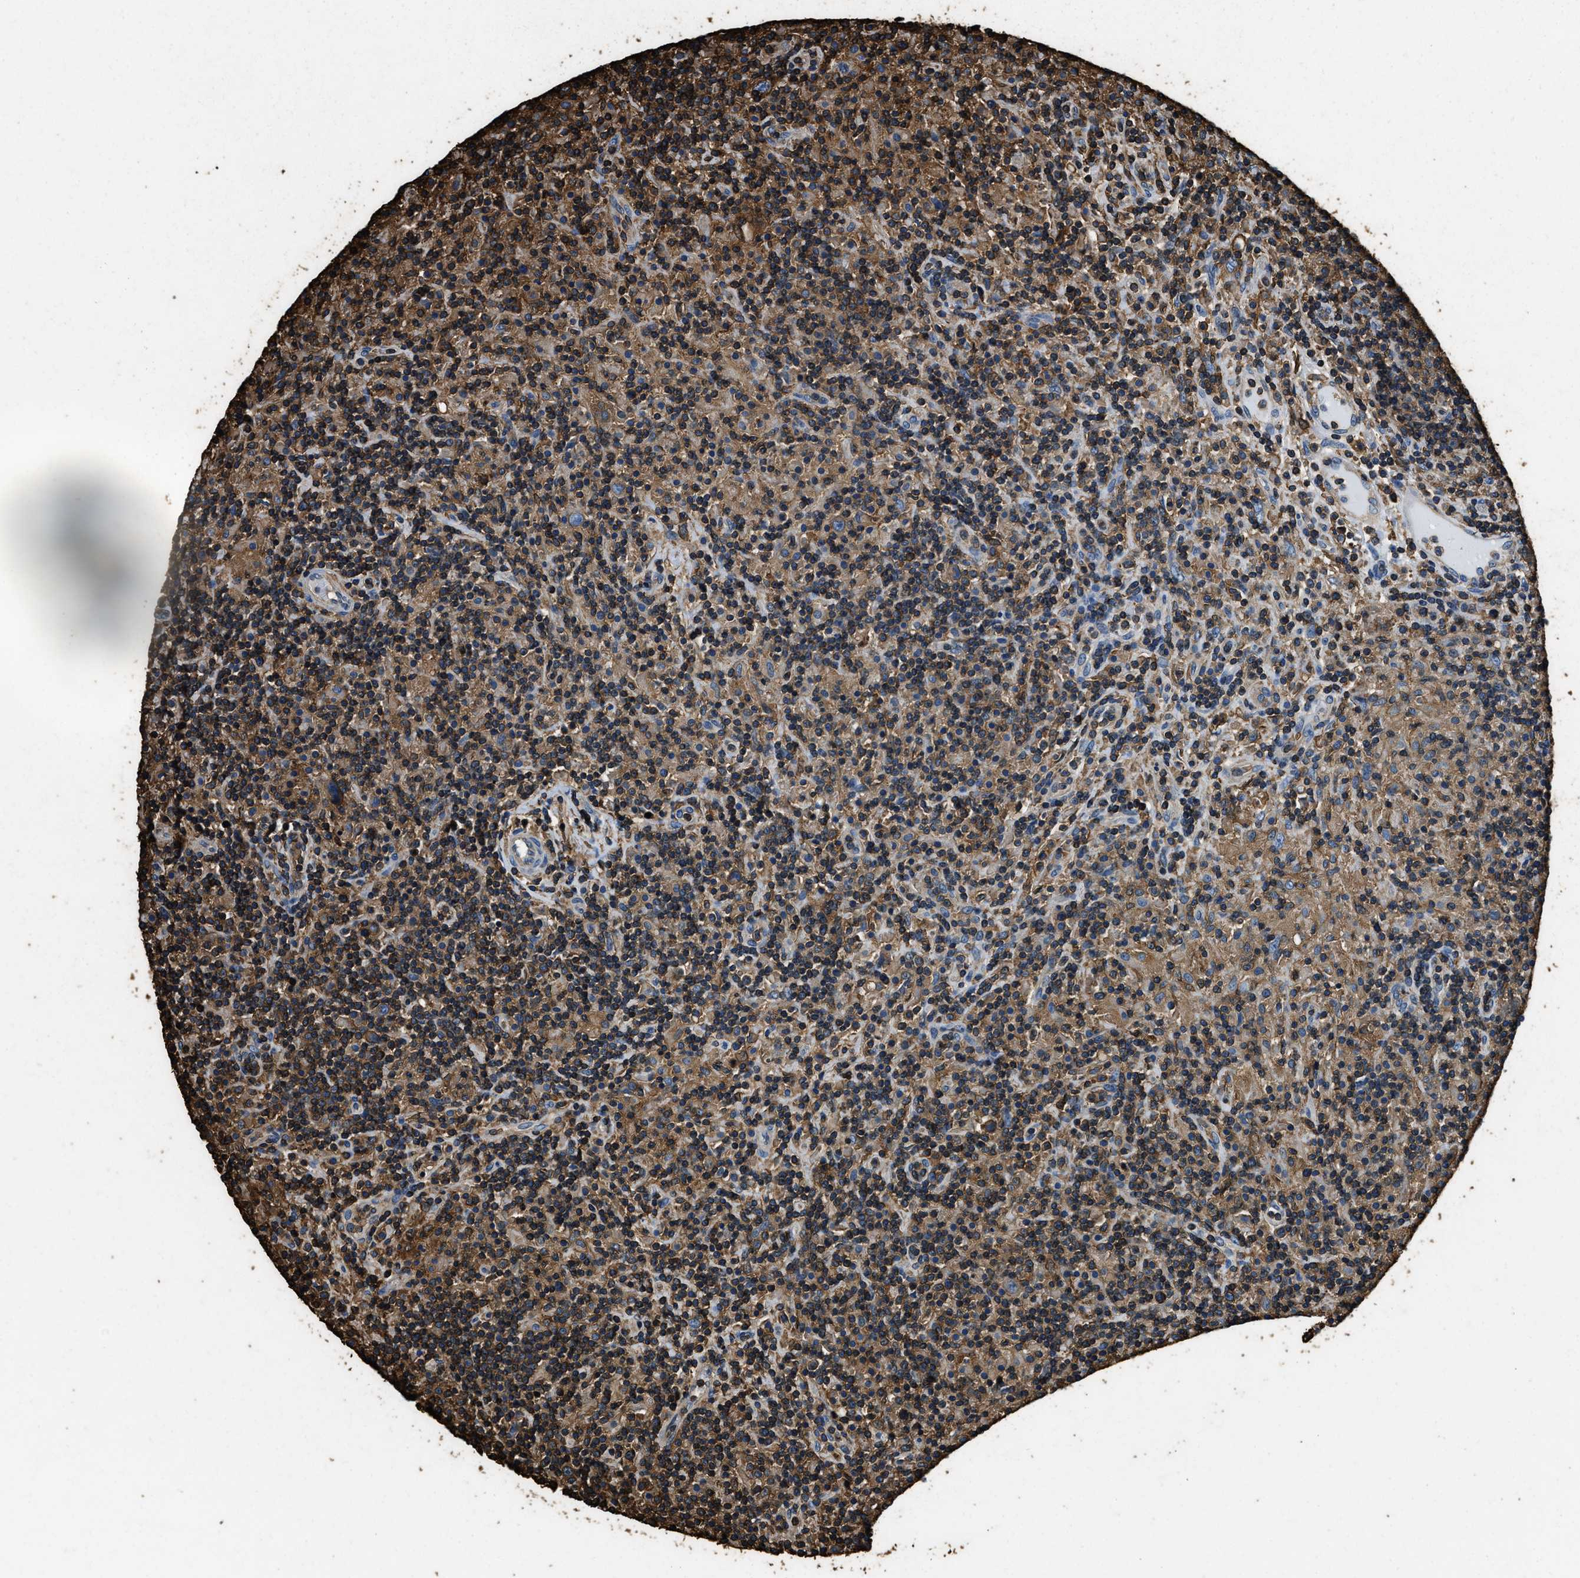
{"staining": {"intensity": "moderate", "quantity": "25%-75%", "location": "cytoplasmic/membranous"}, "tissue": "lymphoma", "cell_type": "Tumor cells", "image_type": "cancer", "snomed": [{"axis": "morphology", "description": "Hodgkin's disease, NOS"}, {"axis": "topography", "description": "Lymph node"}], "caption": "Tumor cells reveal moderate cytoplasmic/membranous staining in about 25%-75% of cells in Hodgkin's disease. (Stains: DAB in brown, nuclei in blue, Microscopy: brightfield microscopy at high magnification).", "gene": "ACCS", "patient": {"sex": "male", "age": 70}}